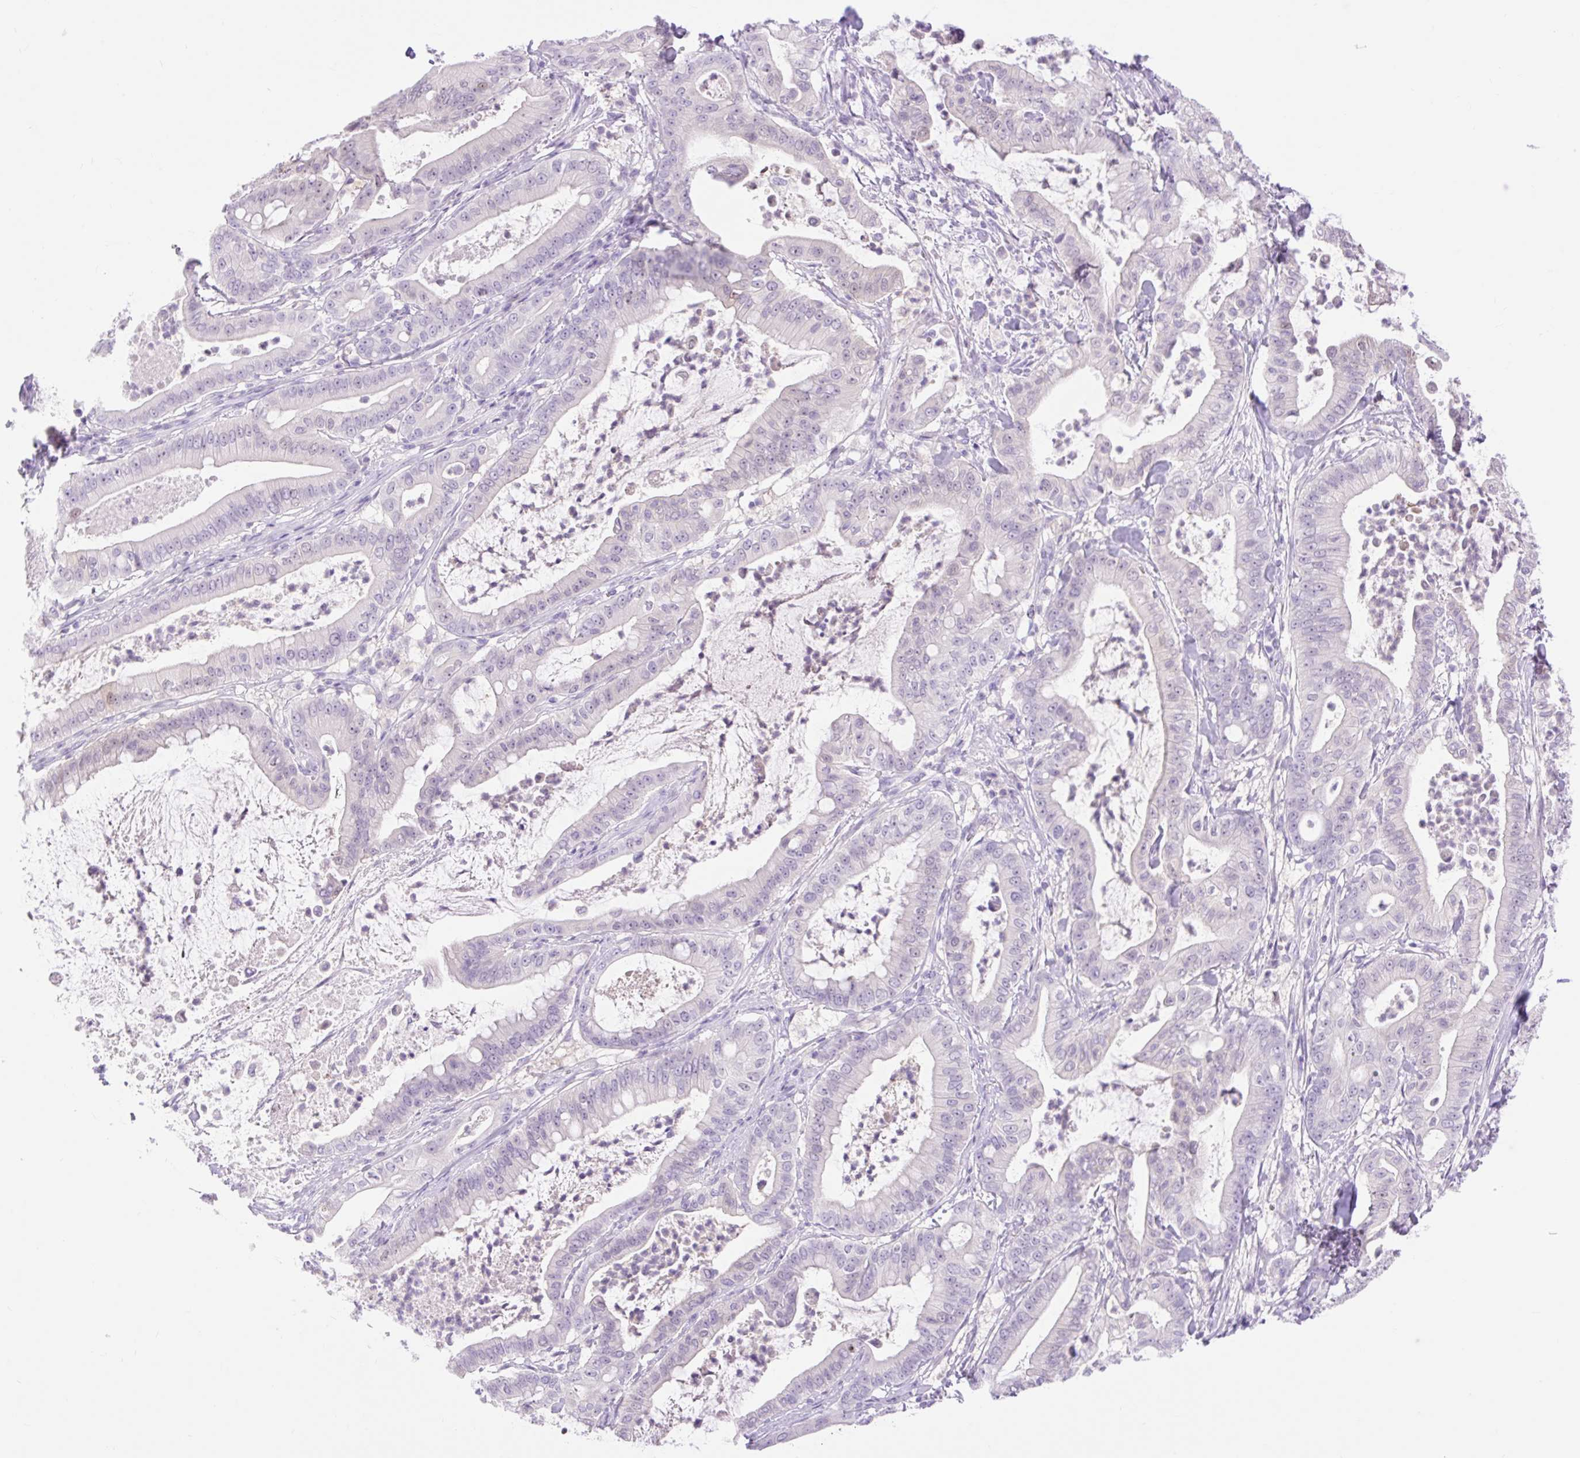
{"staining": {"intensity": "negative", "quantity": "none", "location": "none"}, "tissue": "pancreatic cancer", "cell_type": "Tumor cells", "image_type": "cancer", "snomed": [{"axis": "morphology", "description": "Adenocarcinoma, NOS"}, {"axis": "topography", "description": "Pancreas"}], "caption": "This histopathology image is of adenocarcinoma (pancreatic) stained with immunohistochemistry (IHC) to label a protein in brown with the nuclei are counter-stained blue. There is no staining in tumor cells.", "gene": "SLC25A40", "patient": {"sex": "male", "age": 71}}